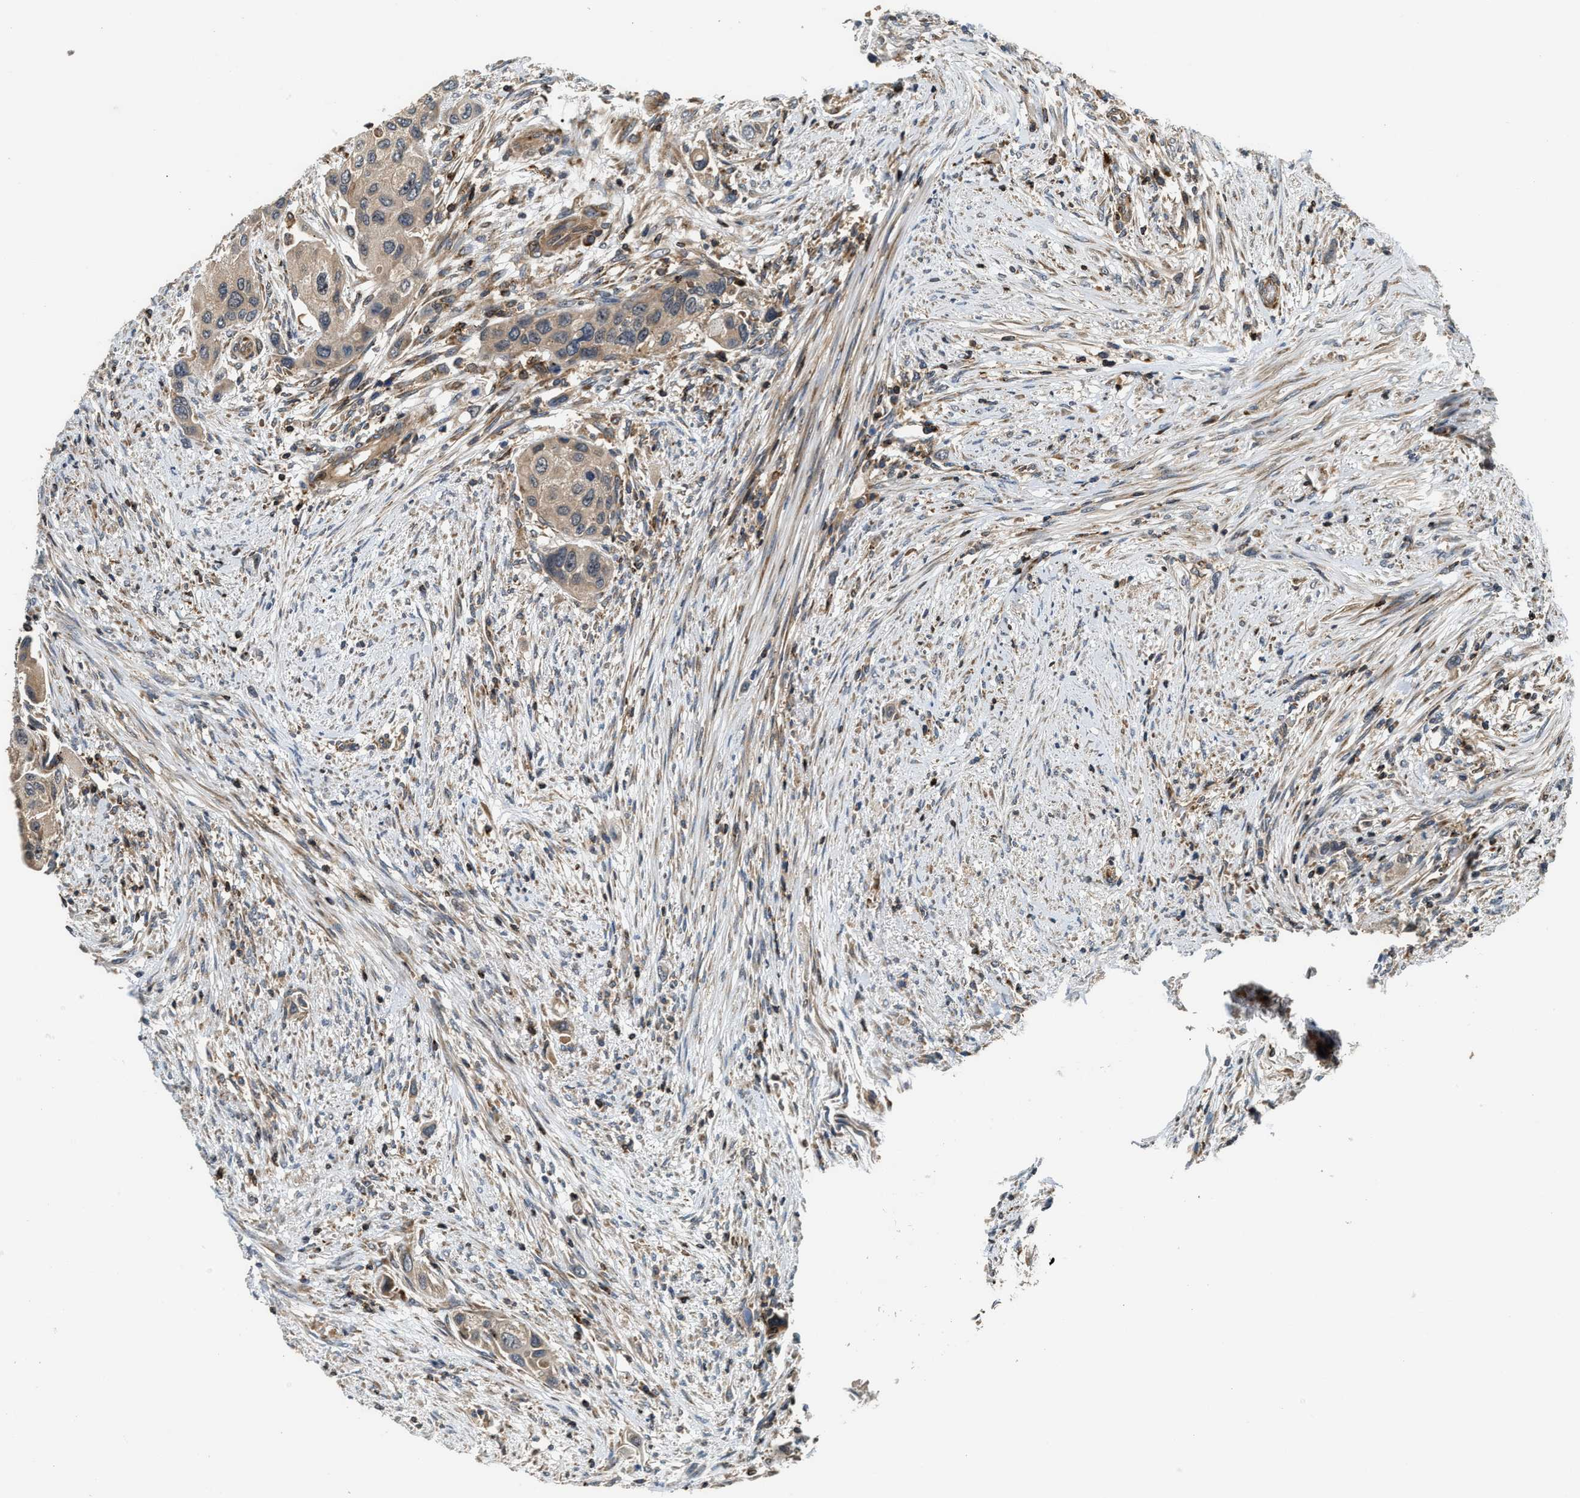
{"staining": {"intensity": "weak", "quantity": ">75%", "location": "cytoplasmic/membranous"}, "tissue": "urothelial cancer", "cell_type": "Tumor cells", "image_type": "cancer", "snomed": [{"axis": "morphology", "description": "Urothelial carcinoma, High grade"}, {"axis": "topography", "description": "Urinary bladder"}], "caption": "Urothelial cancer tissue demonstrates weak cytoplasmic/membranous expression in about >75% of tumor cells", "gene": "SNX5", "patient": {"sex": "female", "age": 56}}